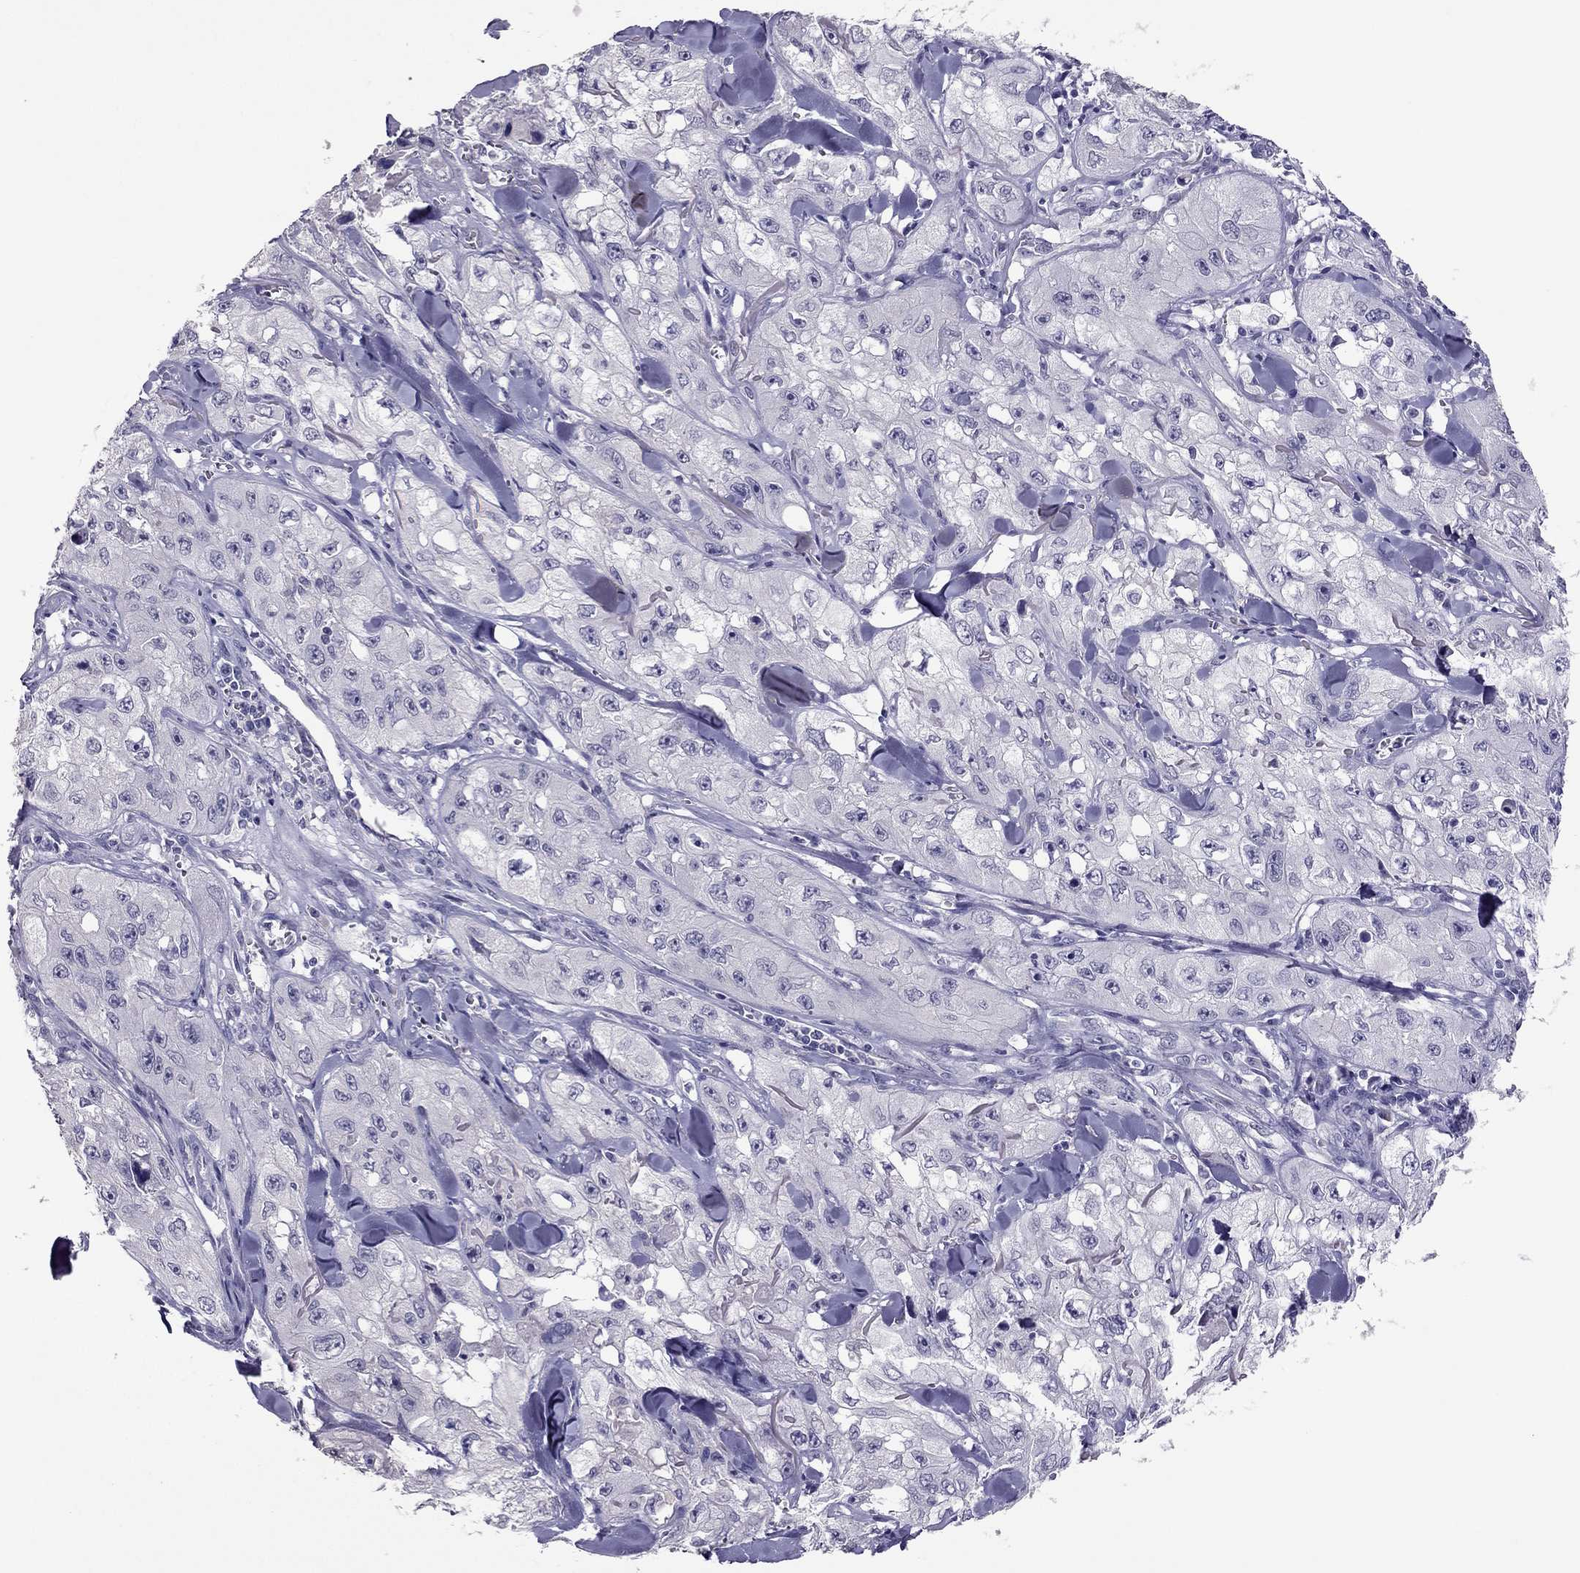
{"staining": {"intensity": "negative", "quantity": "none", "location": "none"}, "tissue": "skin cancer", "cell_type": "Tumor cells", "image_type": "cancer", "snomed": [{"axis": "morphology", "description": "Squamous cell carcinoma, NOS"}, {"axis": "topography", "description": "Skin"}, {"axis": "topography", "description": "Subcutis"}], "caption": "IHC of squamous cell carcinoma (skin) shows no staining in tumor cells.", "gene": "RHO", "patient": {"sex": "male", "age": 73}}